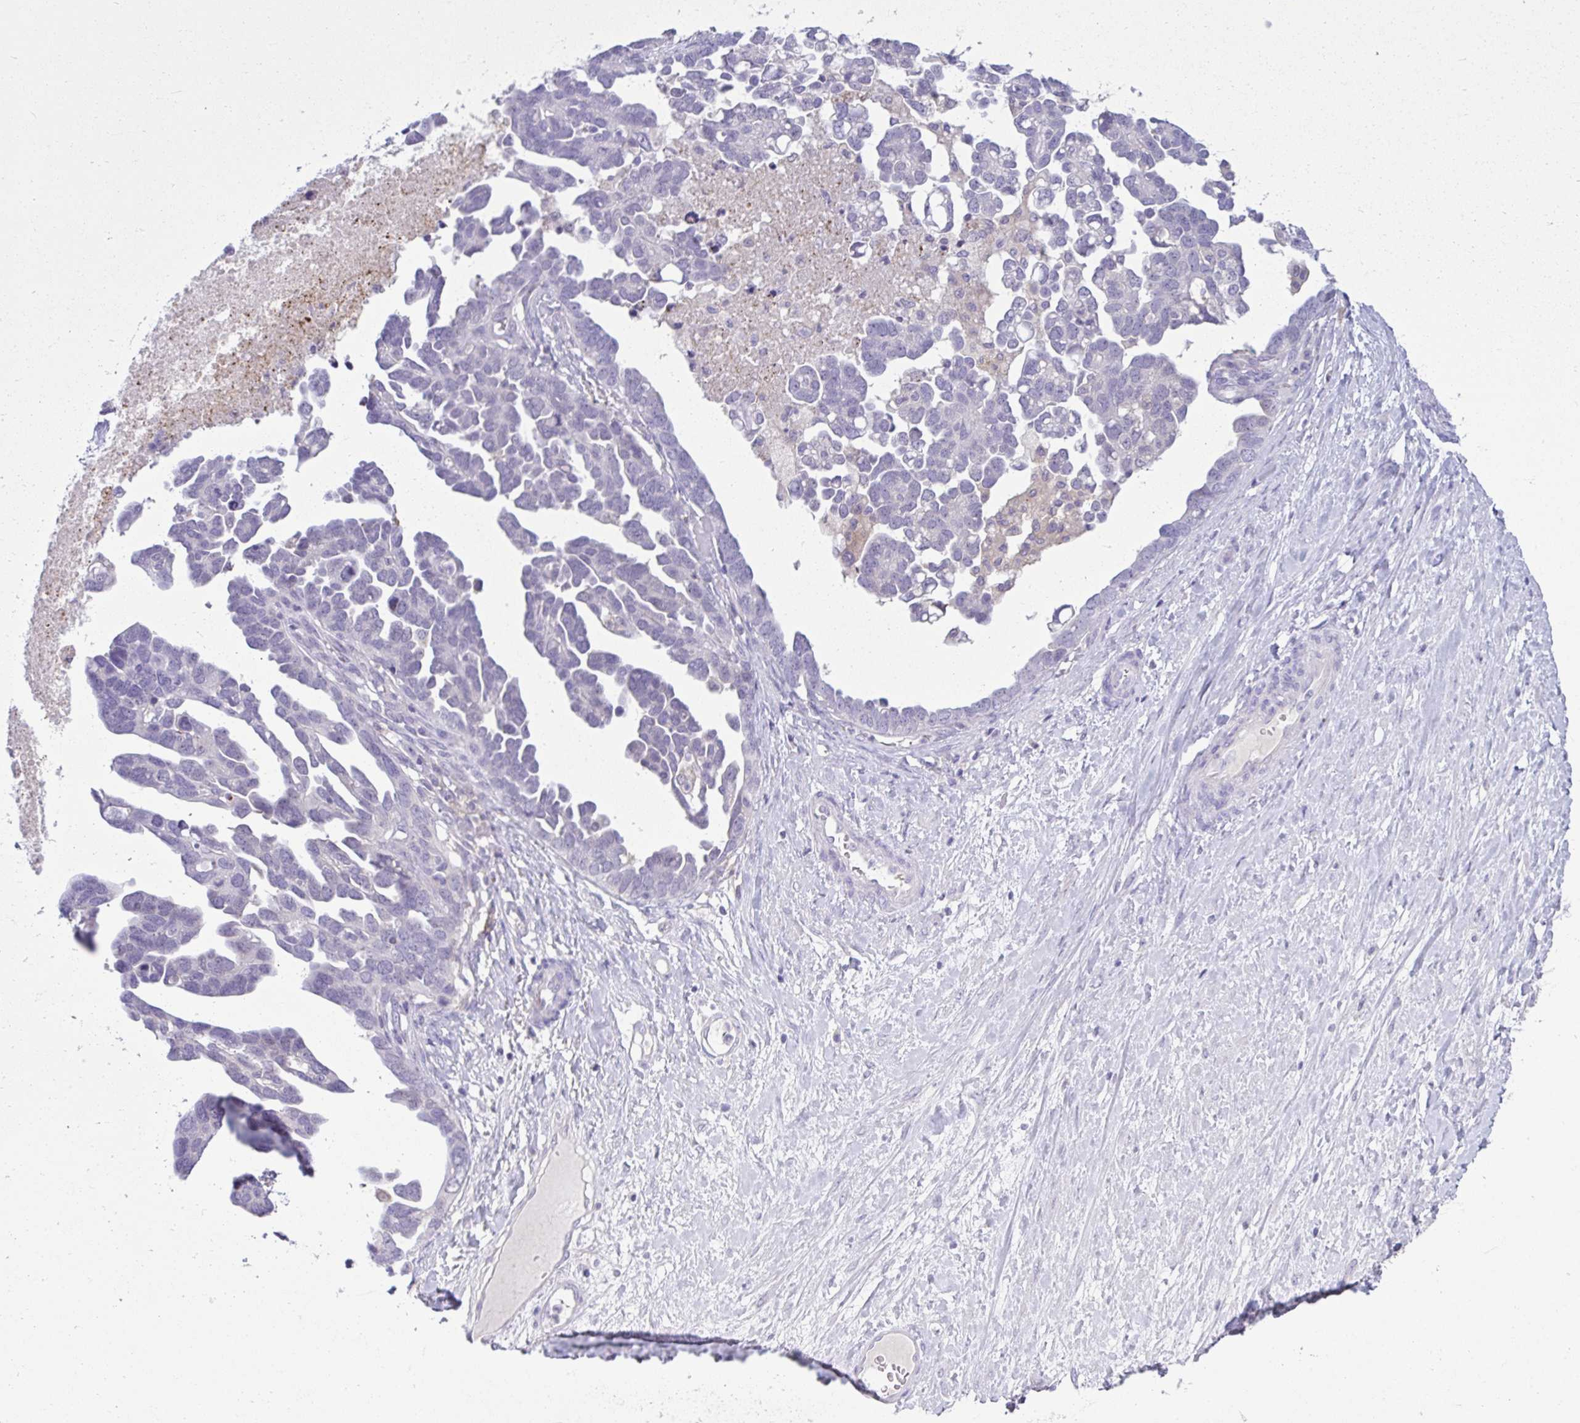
{"staining": {"intensity": "negative", "quantity": "none", "location": "none"}, "tissue": "ovarian cancer", "cell_type": "Tumor cells", "image_type": "cancer", "snomed": [{"axis": "morphology", "description": "Cystadenocarcinoma, serous, NOS"}, {"axis": "topography", "description": "Ovary"}], "caption": "Image shows no significant protein staining in tumor cells of serous cystadenocarcinoma (ovarian).", "gene": "RGPD5", "patient": {"sex": "female", "age": 54}}